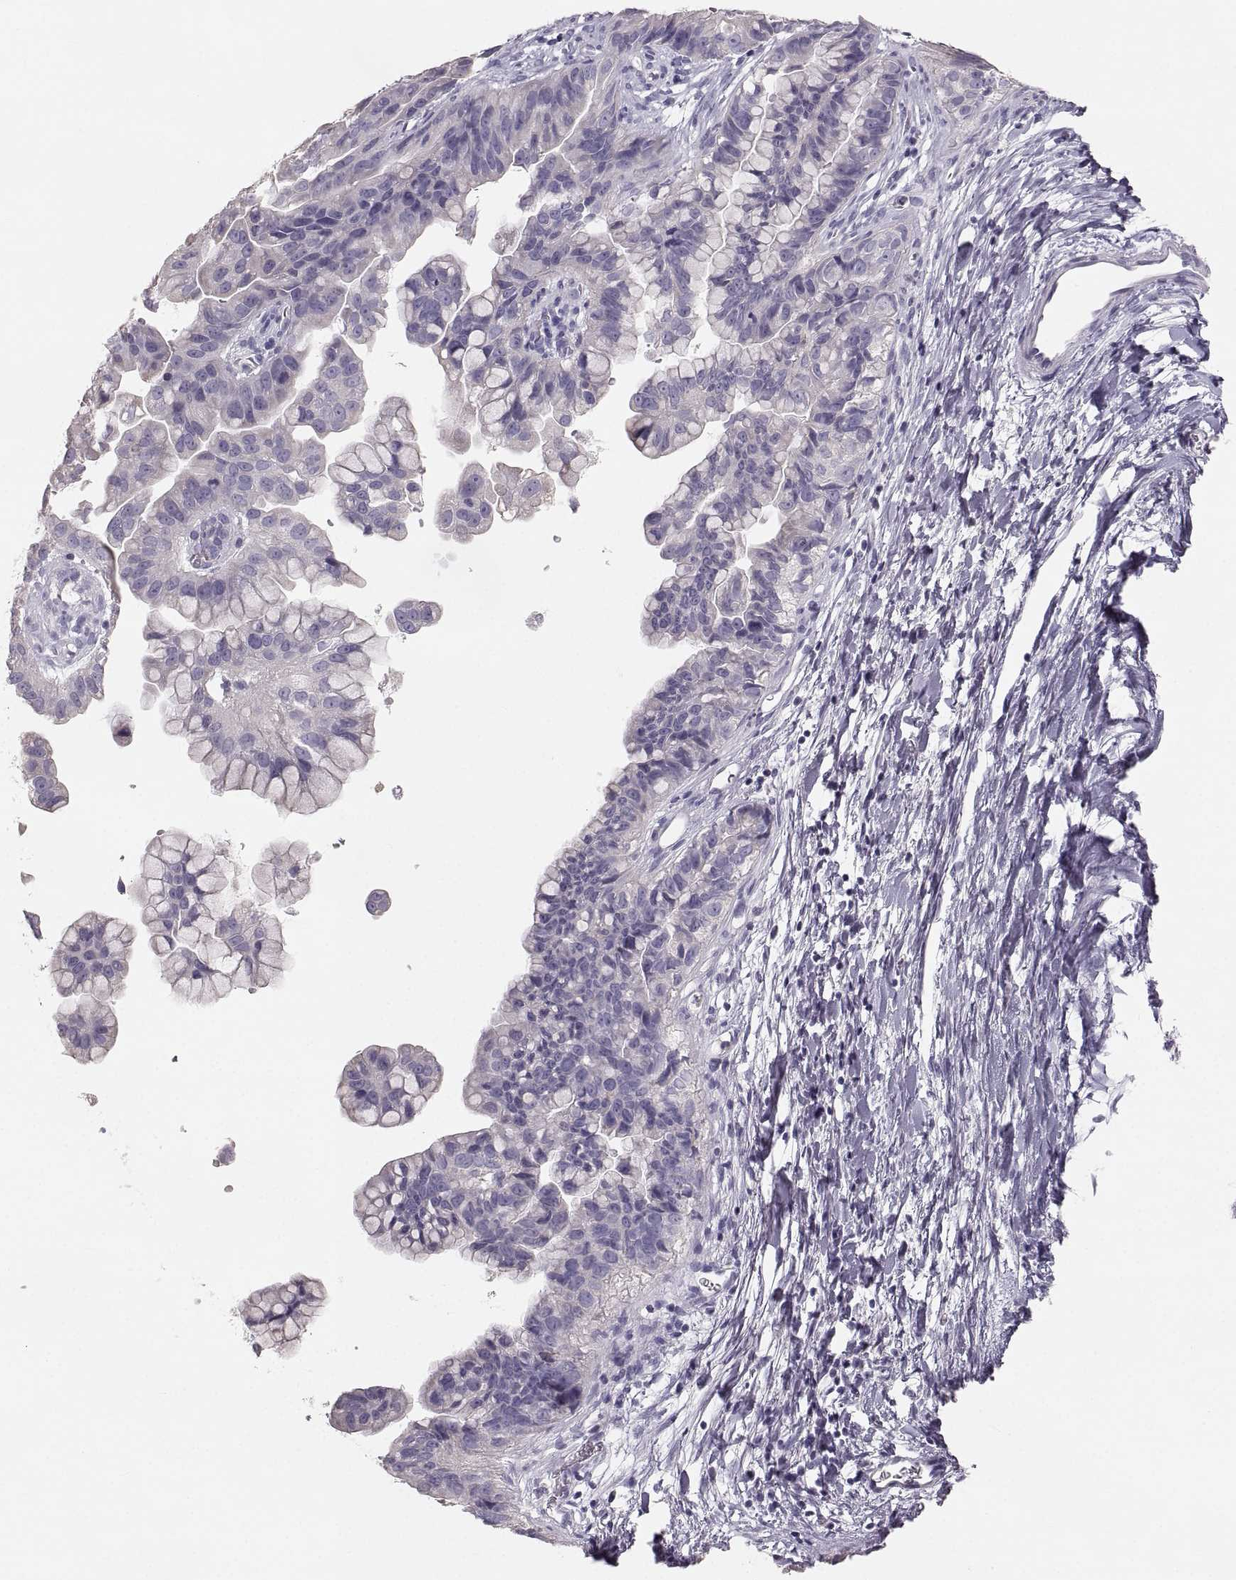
{"staining": {"intensity": "negative", "quantity": "none", "location": "none"}, "tissue": "ovarian cancer", "cell_type": "Tumor cells", "image_type": "cancer", "snomed": [{"axis": "morphology", "description": "Cystadenocarcinoma, mucinous, NOS"}, {"axis": "topography", "description": "Ovary"}], "caption": "There is no significant positivity in tumor cells of mucinous cystadenocarcinoma (ovarian). (DAB immunohistochemistry (IHC) with hematoxylin counter stain).", "gene": "RUNDC3A", "patient": {"sex": "female", "age": 76}}